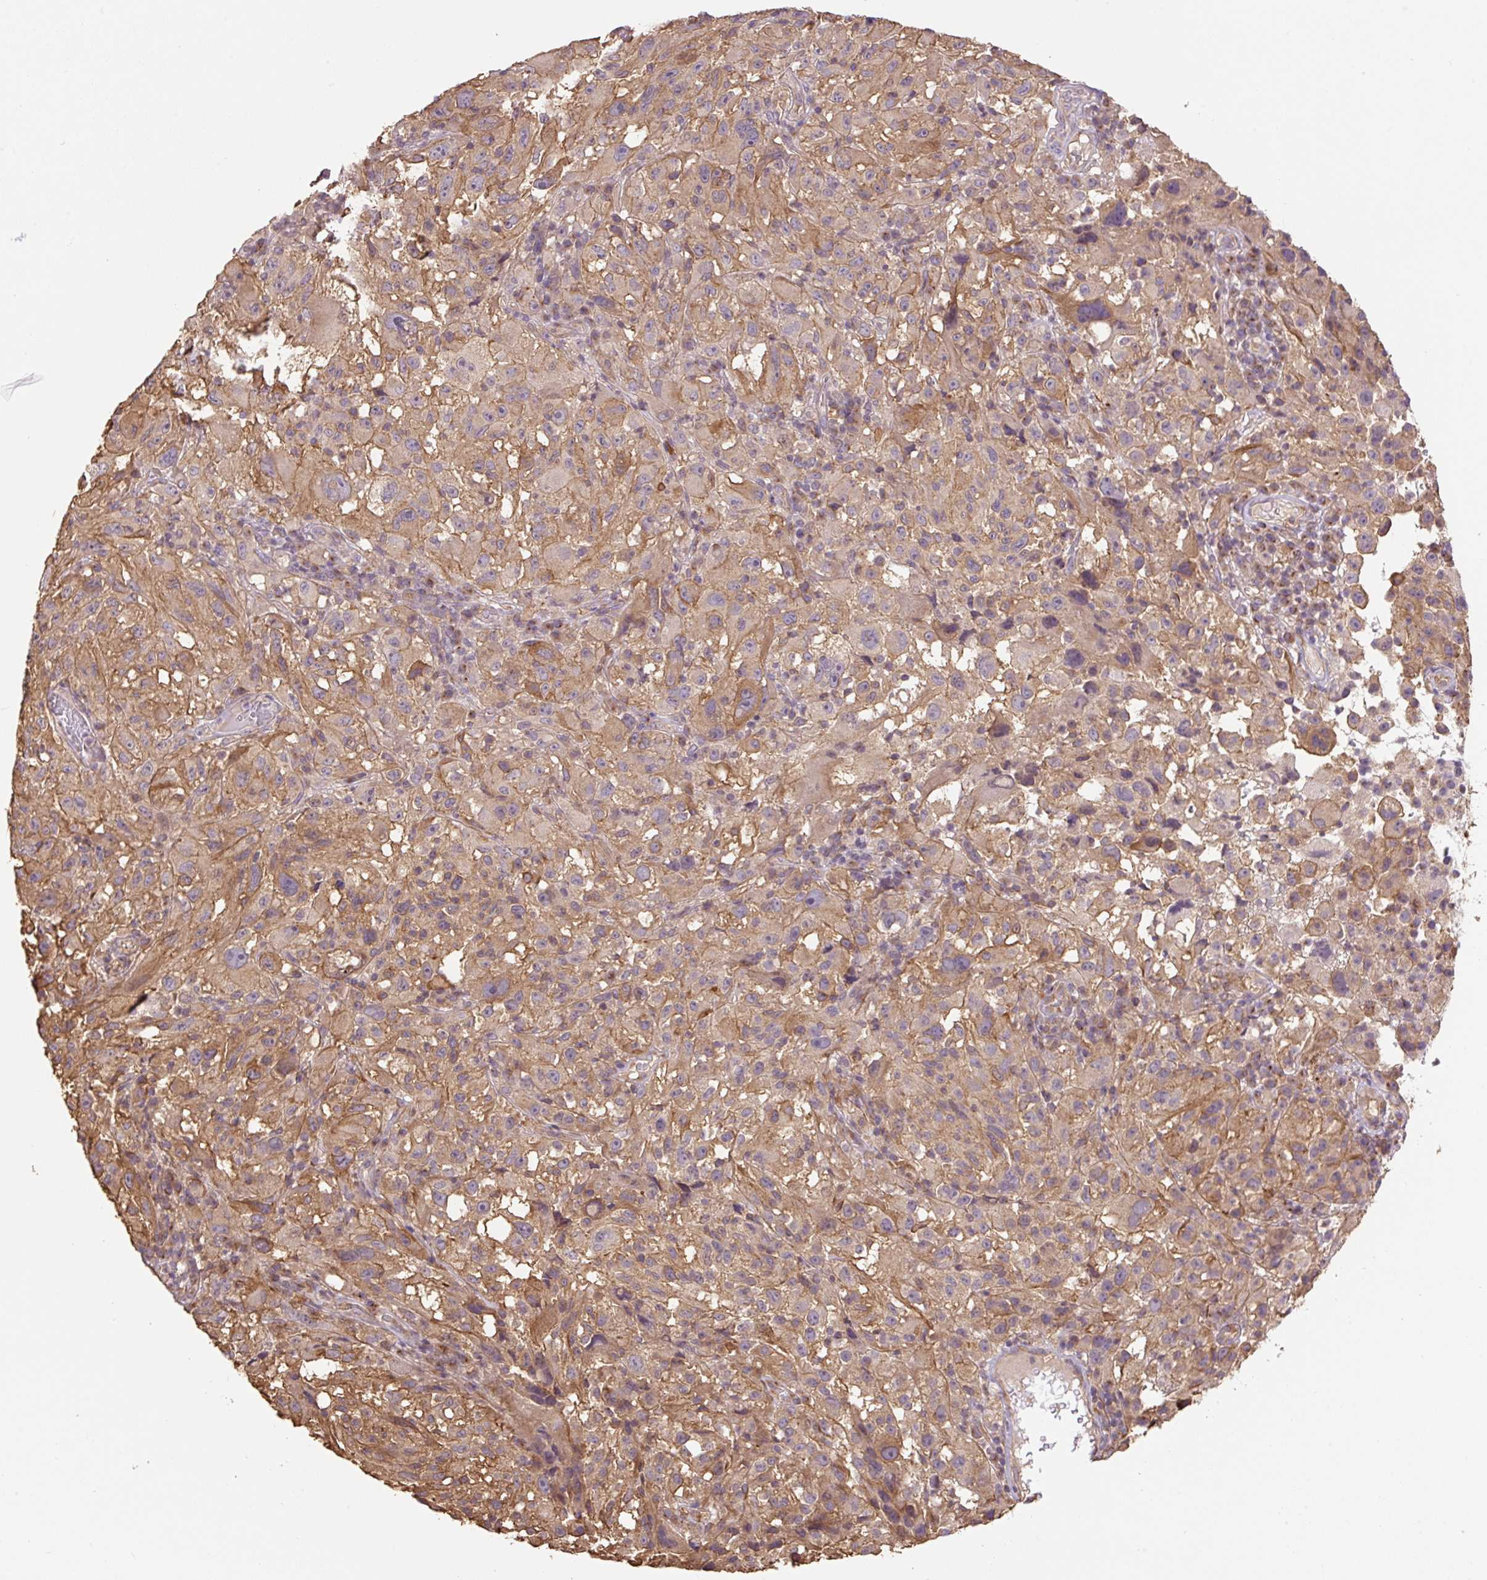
{"staining": {"intensity": "weak", "quantity": ">75%", "location": "cytoplasmic/membranous"}, "tissue": "melanoma", "cell_type": "Tumor cells", "image_type": "cancer", "snomed": [{"axis": "morphology", "description": "Malignant melanoma, NOS"}, {"axis": "topography", "description": "Skin"}], "caption": "This is a micrograph of IHC staining of malignant melanoma, which shows weak expression in the cytoplasmic/membranous of tumor cells.", "gene": "COX8A", "patient": {"sex": "female", "age": 71}}